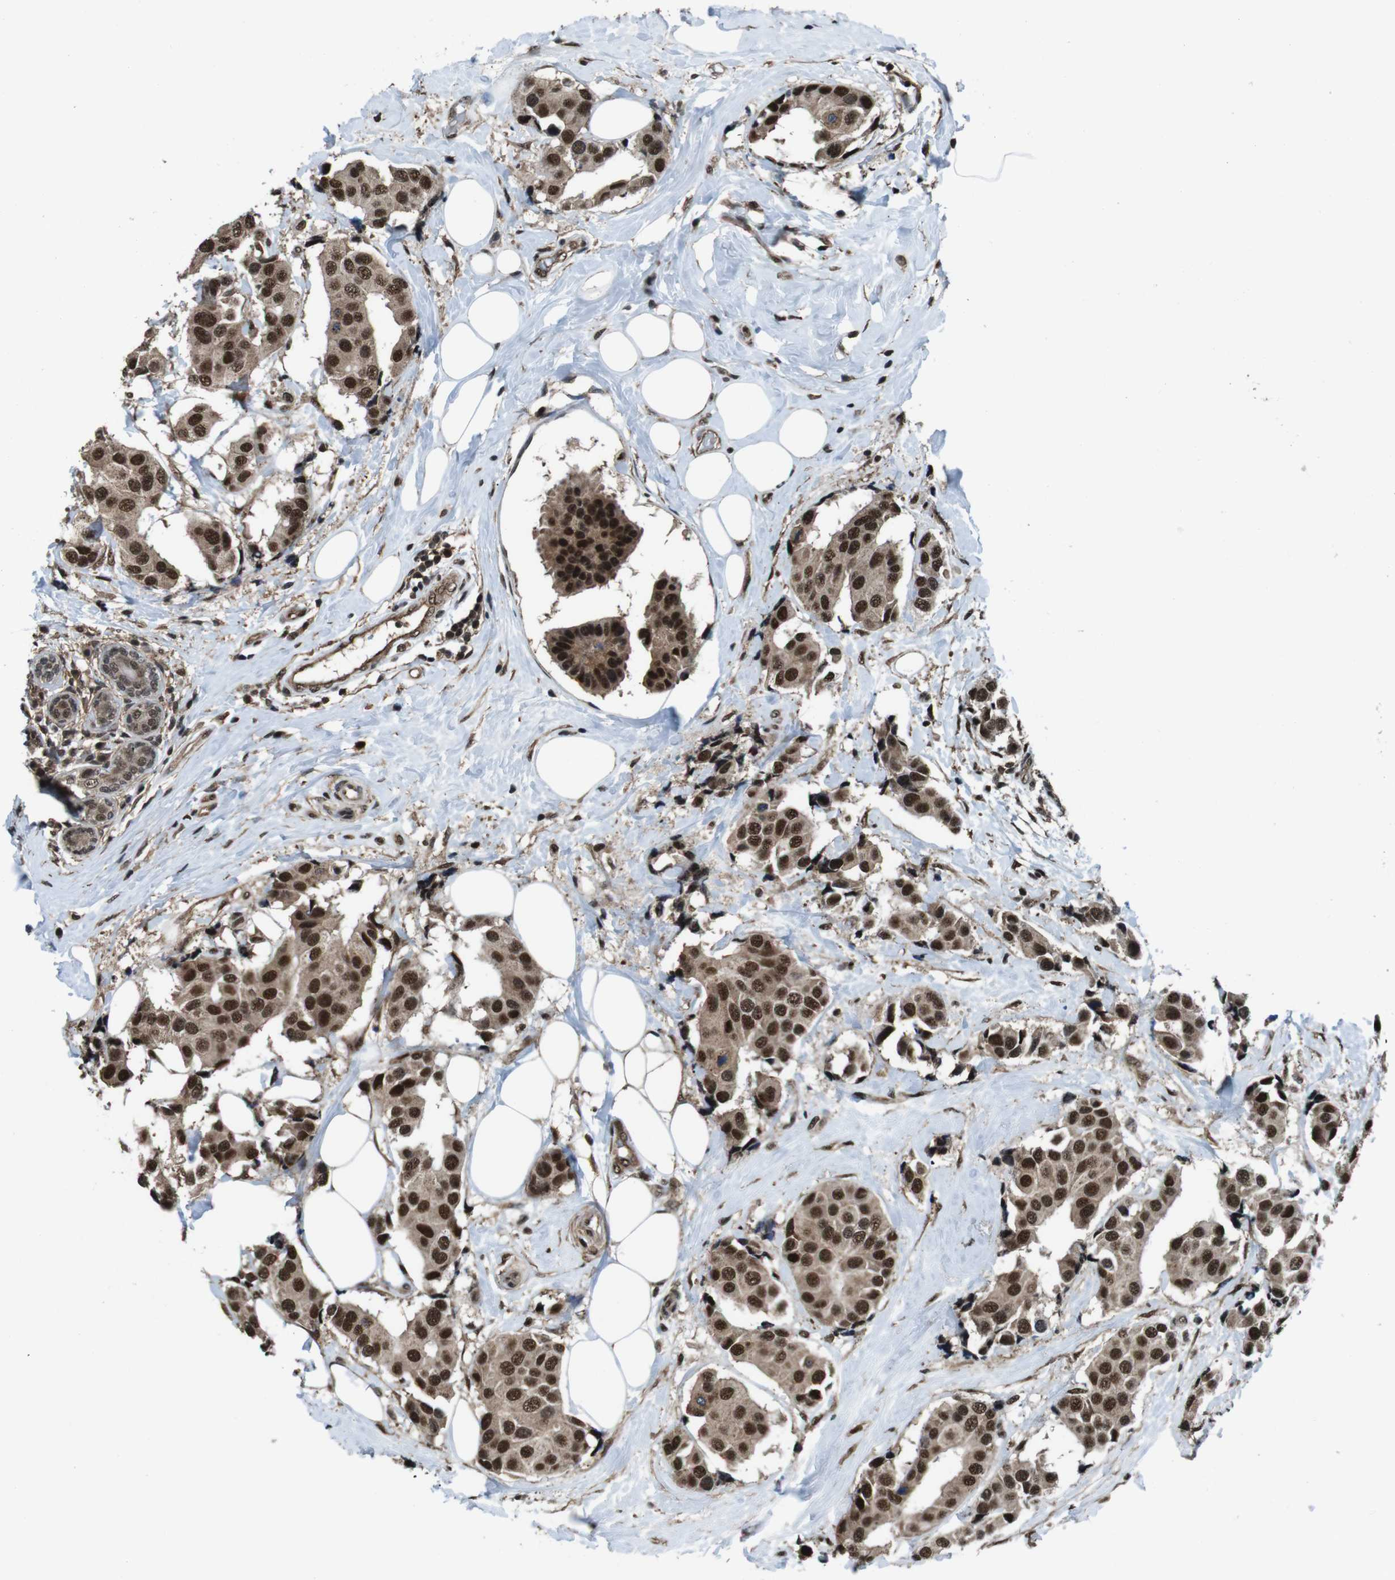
{"staining": {"intensity": "strong", "quantity": ">75%", "location": "cytoplasmic/membranous,nuclear"}, "tissue": "breast cancer", "cell_type": "Tumor cells", "image_type": "cancer", "snomed": [{"axis": "morphology", "description": "Normal tissue, NOS"}, {"axis": "morphology", "description": "Duct carcinoma"}, {"axis": "topography", "description": "Breast"}], "caption": "A brown stain shows strong cytoplasmic/membranous and nuclear expression of a protein in human breast cancer (invasive ductal carcinoma) tumor cells.", "gene": "NR4A2", "patient": {"sex": "female", "age": 39}}